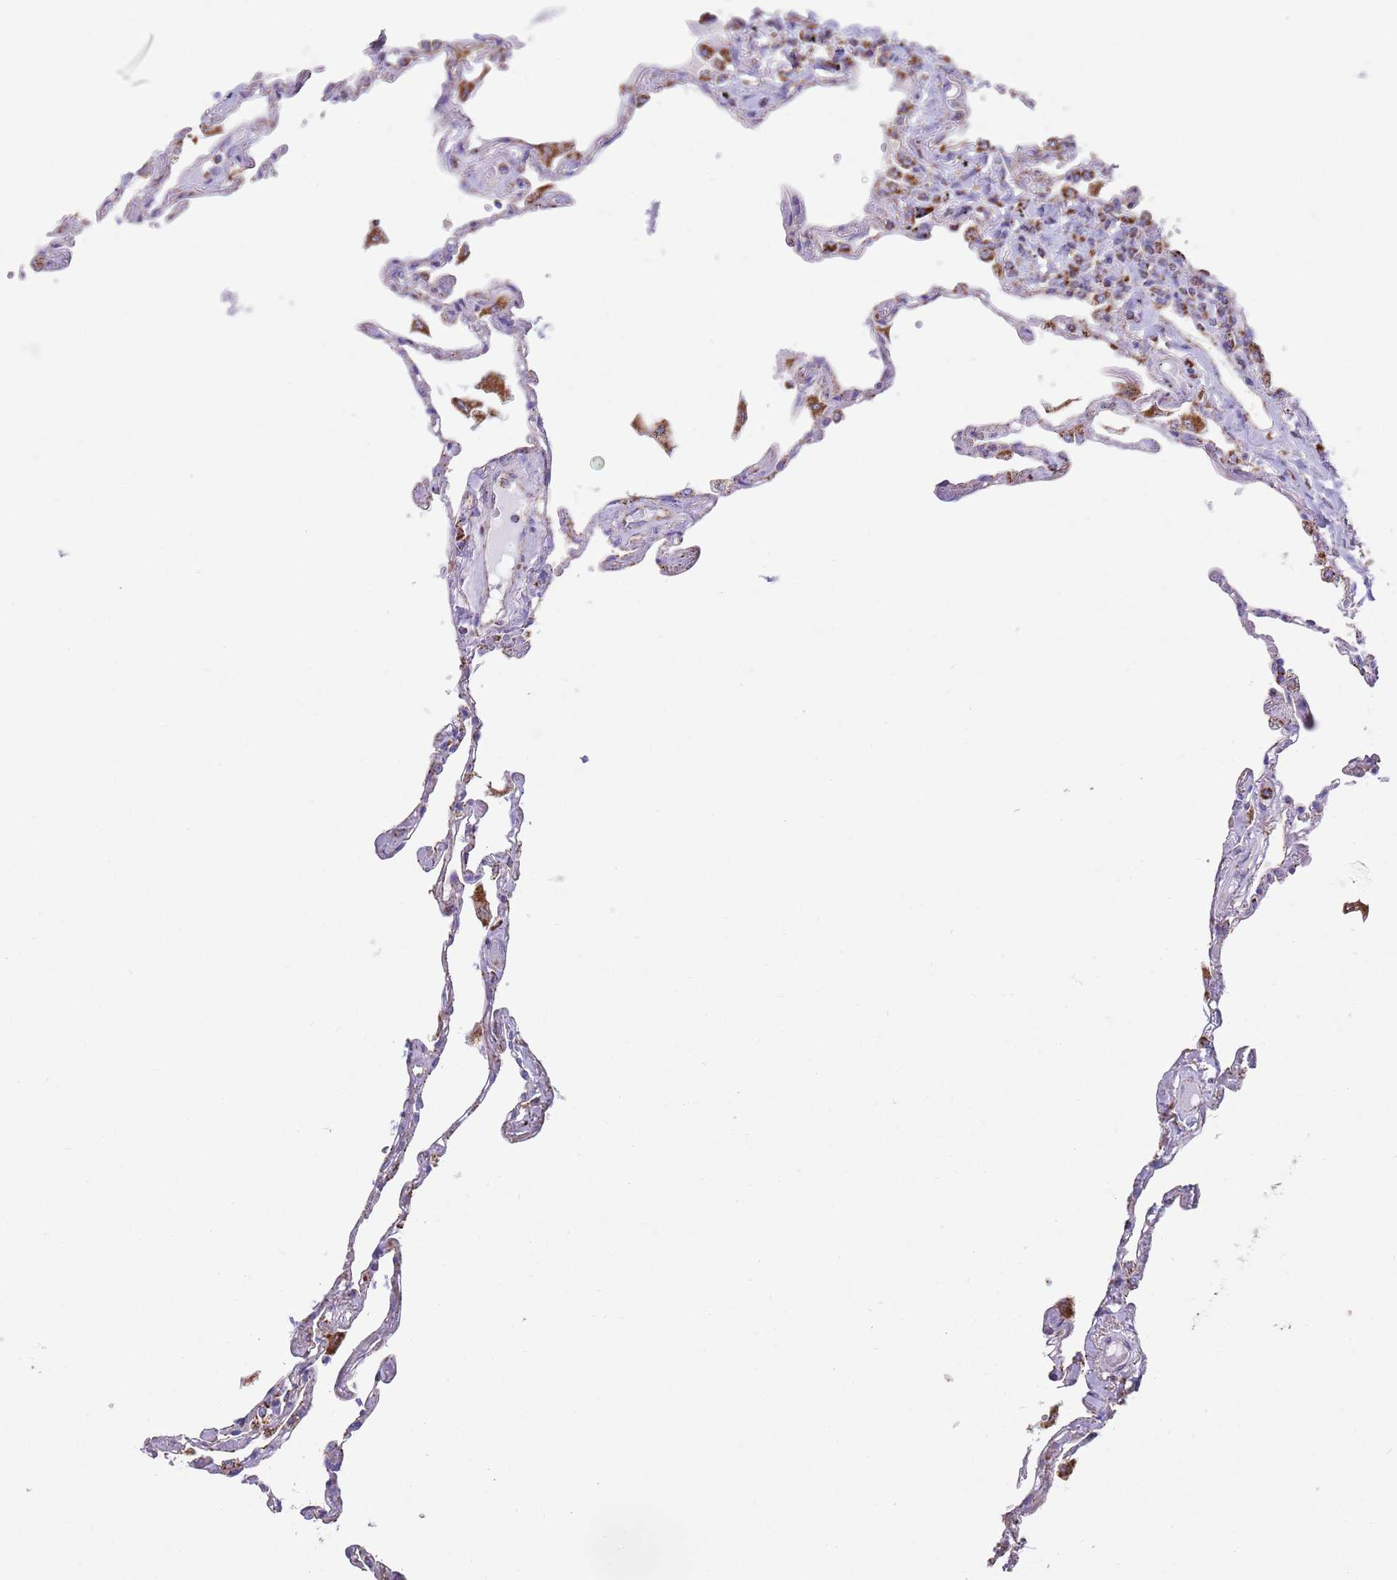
{"staining": {"intensity": "negative", "quantity": "none", "location": "none"}, "tissue": "lung", "cell_type": "Alveolar cells", "image_type": "normal", "snomed": [{"axis": "morphology", "description": "Normal tissue, NOS"}, {"axis": "topography", "description": "Lung"}], "caption": "Protein analysis of unremarkable lung exhibits no significant staining in alveolar cells. The staining was performed using DAB to visualize the protein expression in brown, while the nuclei were stained in blue with hematoxylin (Magnification: 20x).", "gene": "TTLL1", "patient": {"sex": "female", "age": 67}}